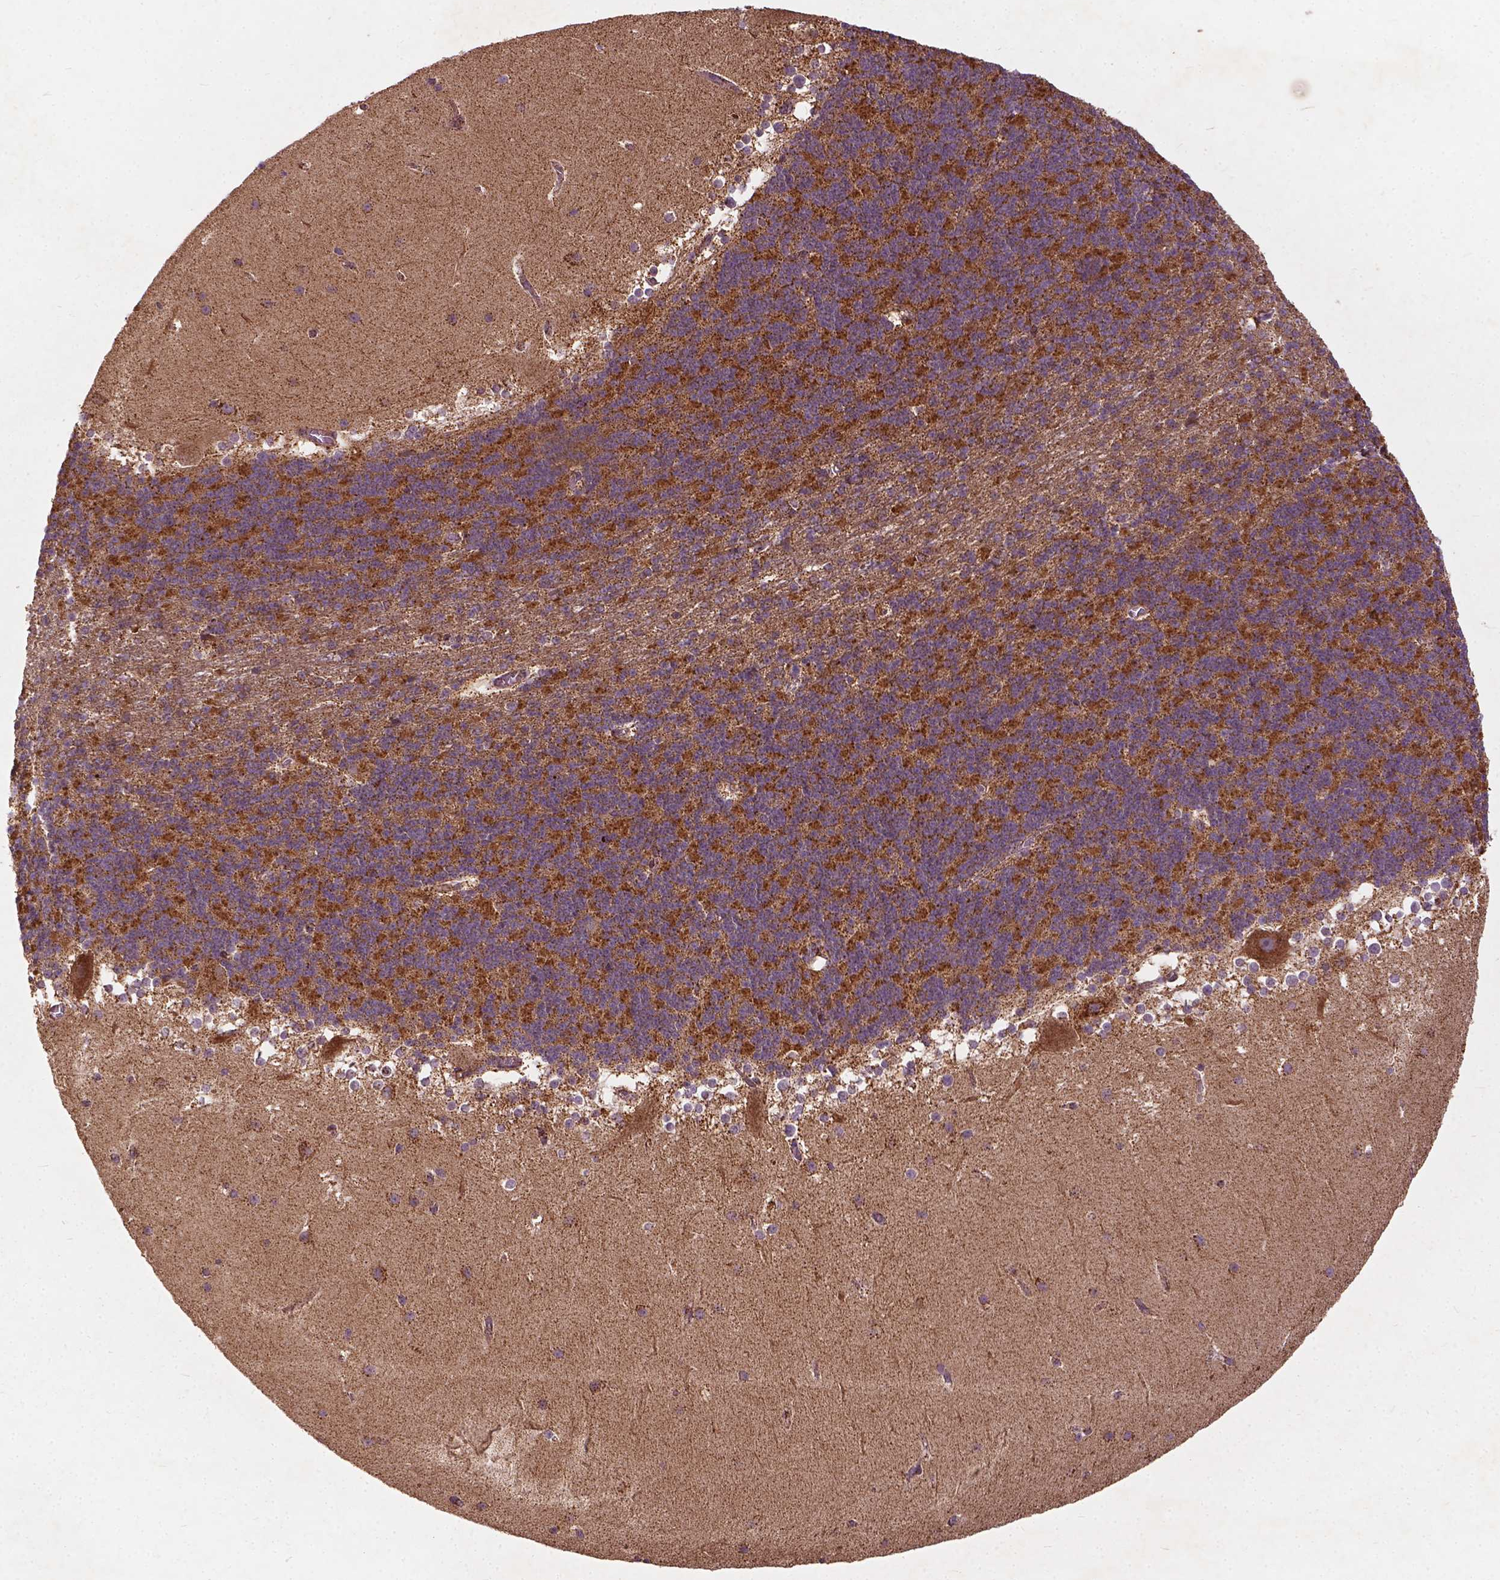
{"staining": {"intensity": "moderate", "quantity": ">75%", "location": "cytoplasmic/membranous"}, "tissue": "cerebellum", "cell_type": "Cells in granular layer", "image_type": "normal", "snomed": [{"axis": "morphology", "description": "Normal tissue, NOS"}, {"axis": "topography", "description": "Cerebellum"}], "caption": "Immunohistochemistry (IHC) histopathology image of normal cerebellum: cerebellum stained using IHC exhibits medium levels of moderate protein expression localized specifically in the cytoplasmic/membranous of cells in granular layer, appearing as a cytoplasmic/membranous brown color.", "gene": "UBXN2A", "patient": {"sex": "female", "age": 19}}